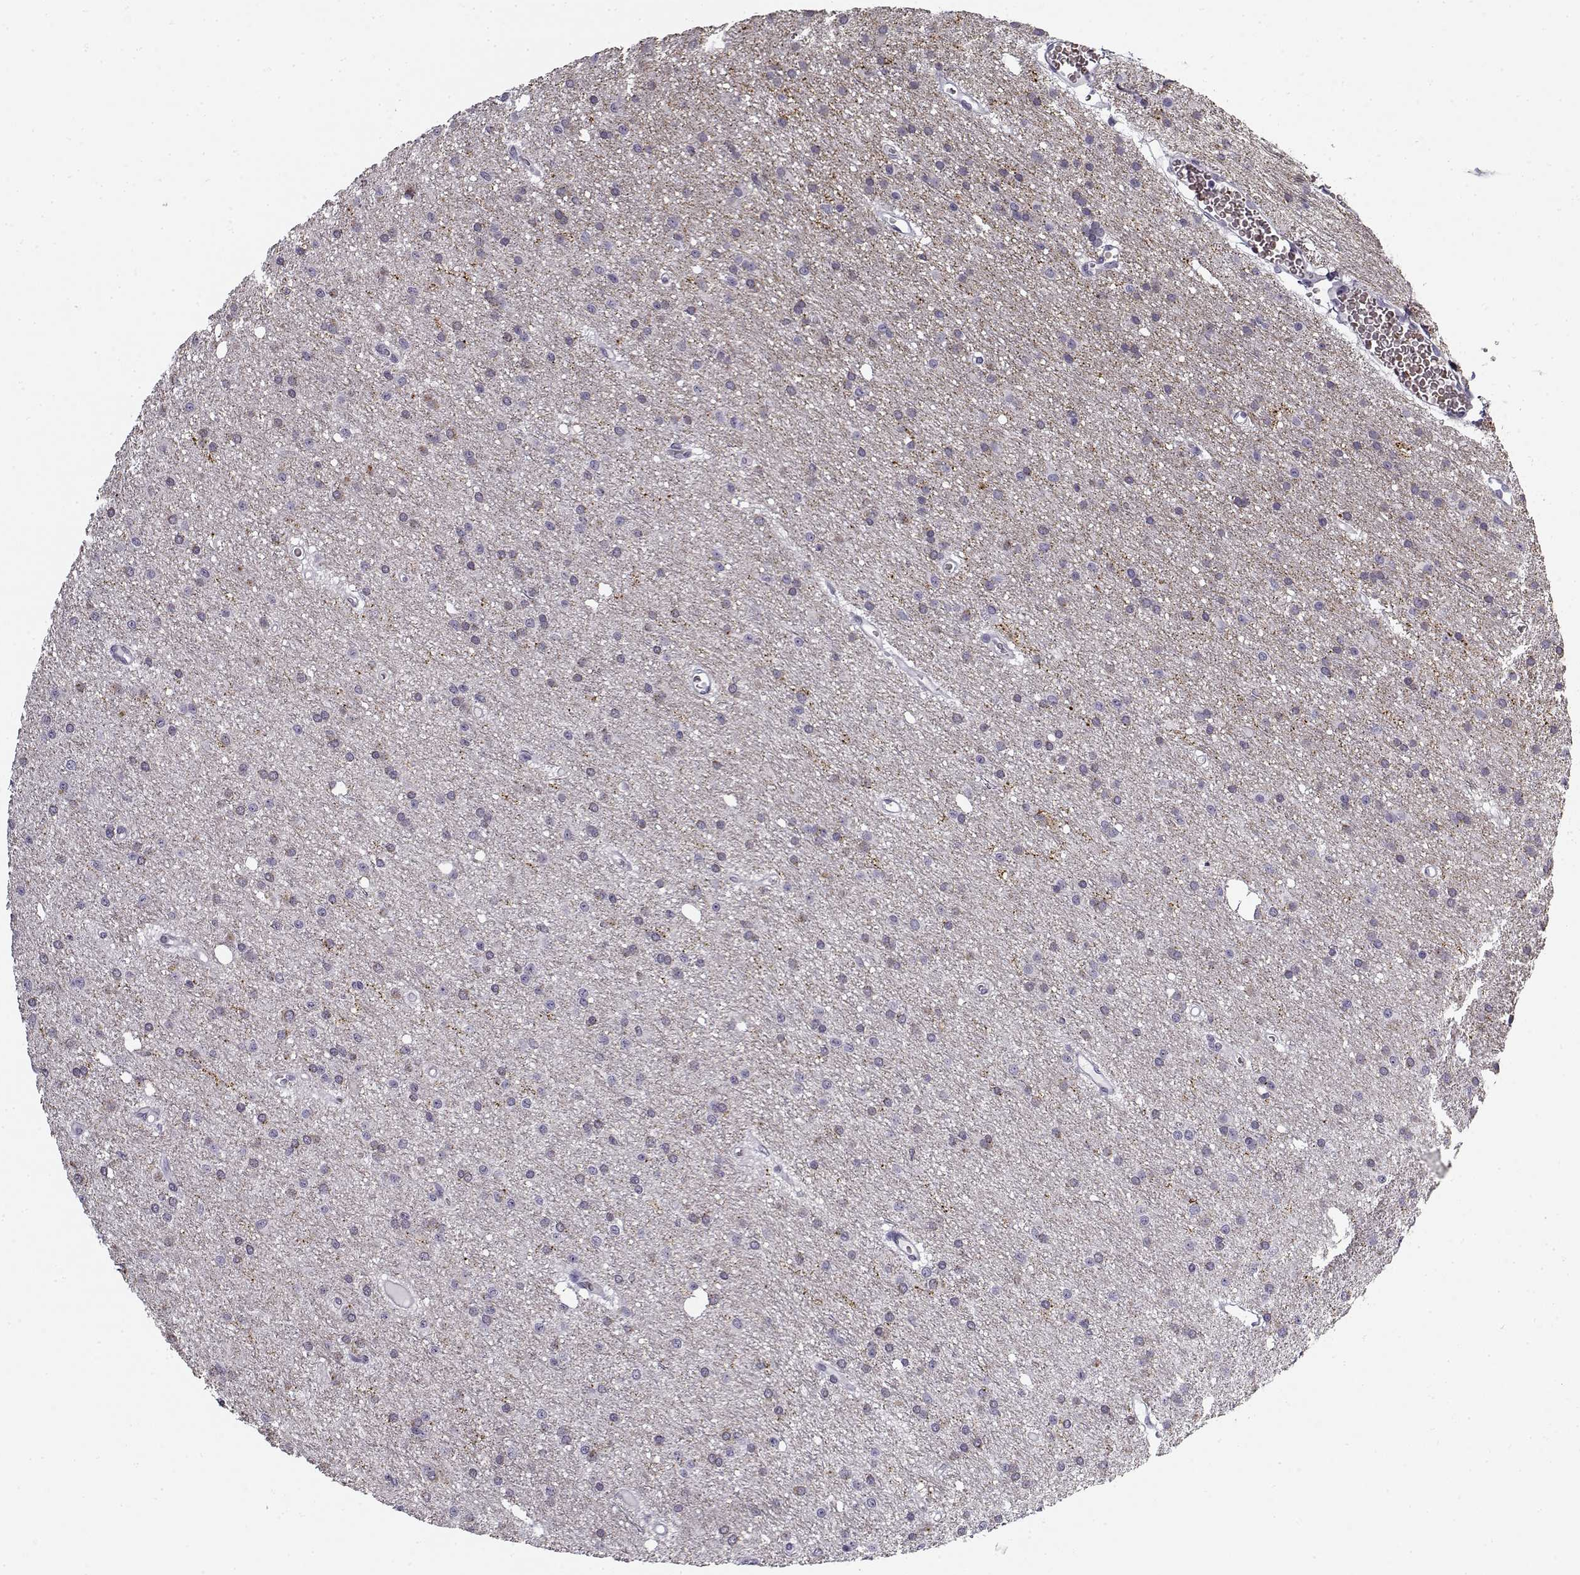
{"staining": {"intensity": "negative", "quantity": "none", "location": "none"}, "tissue": "glioma", "cell_type": "Tumor cells", "image_type": "cancer", "snomed": [{"axis": "morphology", "description": "Glioma, malignant, Low grade"}, {"axis": "topography", "description": "Brain"}], "caption": "Immunohistochemical staining of human glioma shows no significant expression in tumor cells.", "gene": "SNCA", "patient": {"sex": "male", "age": 27}}